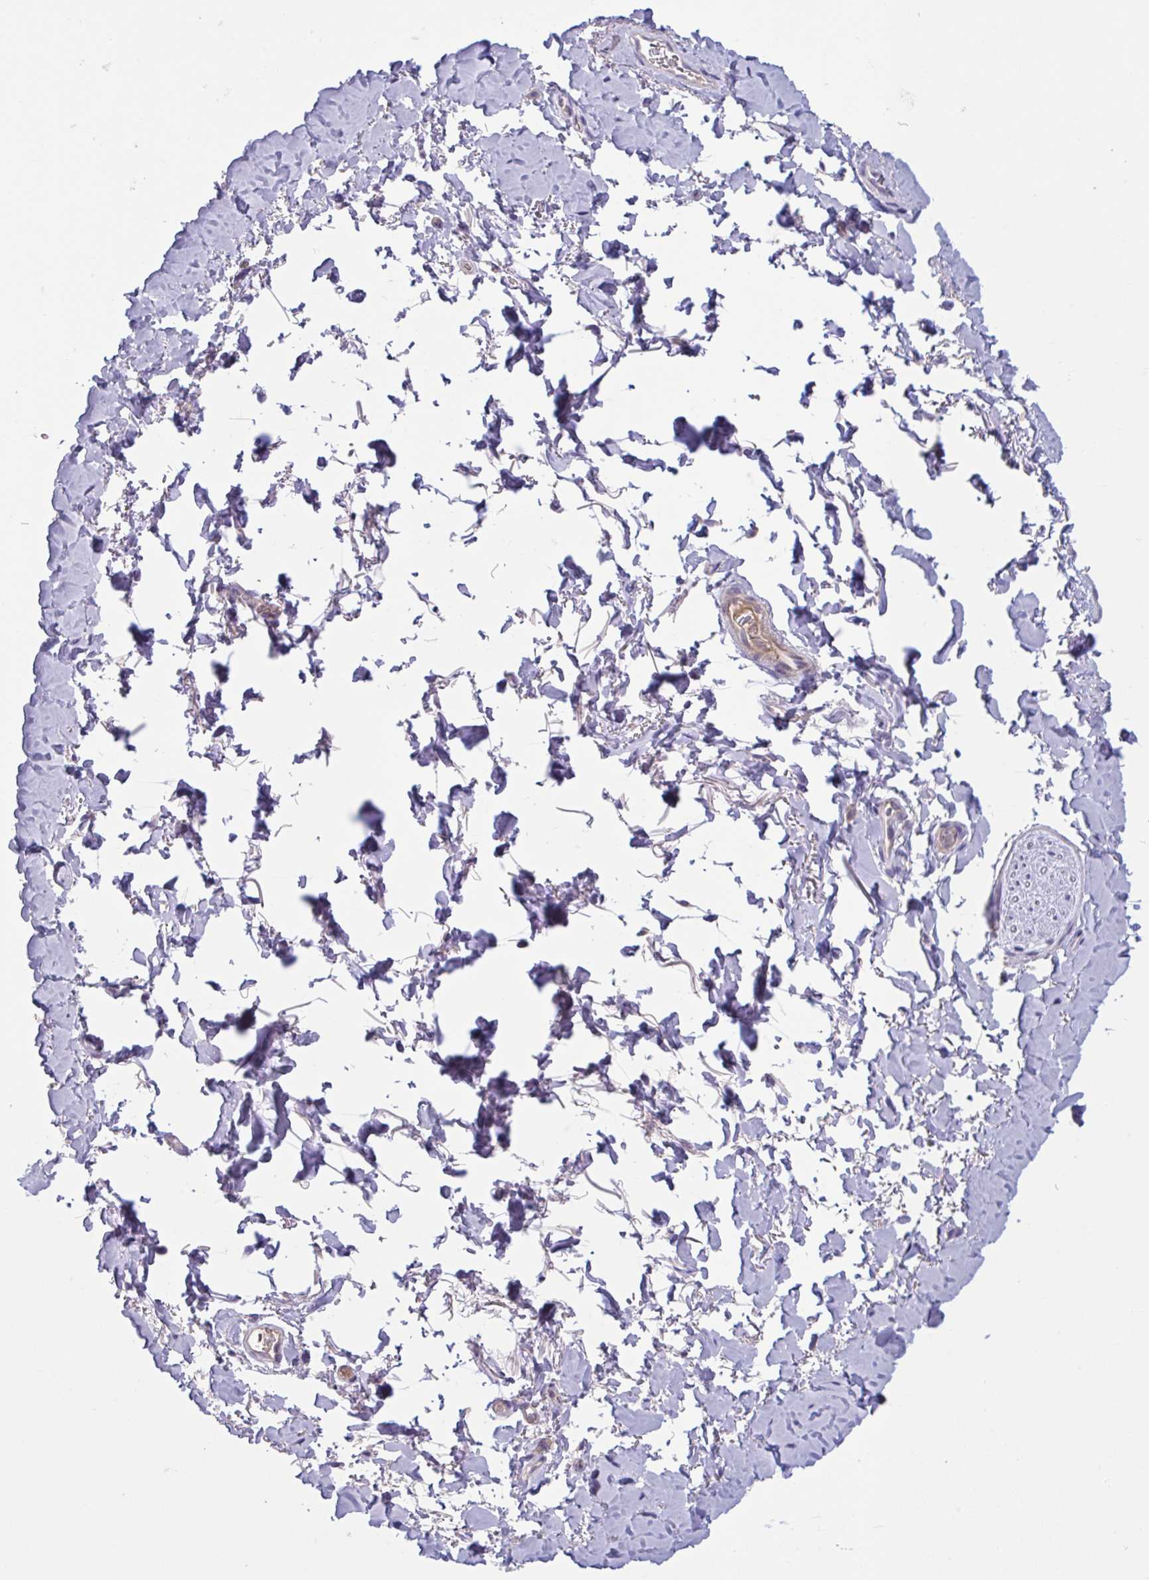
{"staining": {"intensity": "negative", "quantity": "none", "location": "none"}, "tissue": "adipose tissue", "cell_type": "Adipocytes", "image_type": "normal", "snomed": [{"axis": "morphology", "description": "Normal tissue, NOS"}, {"axis": "topography", "description": "Vulva"}, {"axis": "topography", "description": "Peripheral nerve tissue"}], "caption": "Histopathology image shows no protein positivity in adipocytes of unremarkable adipose tissue. (Stains: DAB (3,3'-diaminobenzidine) immunohistochemistry (IHC) with hematoxylin counter stain, Microscopy: brightfield microscopy at high magnification).", "gene": "TTC7B", "patient": {"sex": "female", "age": 66}}